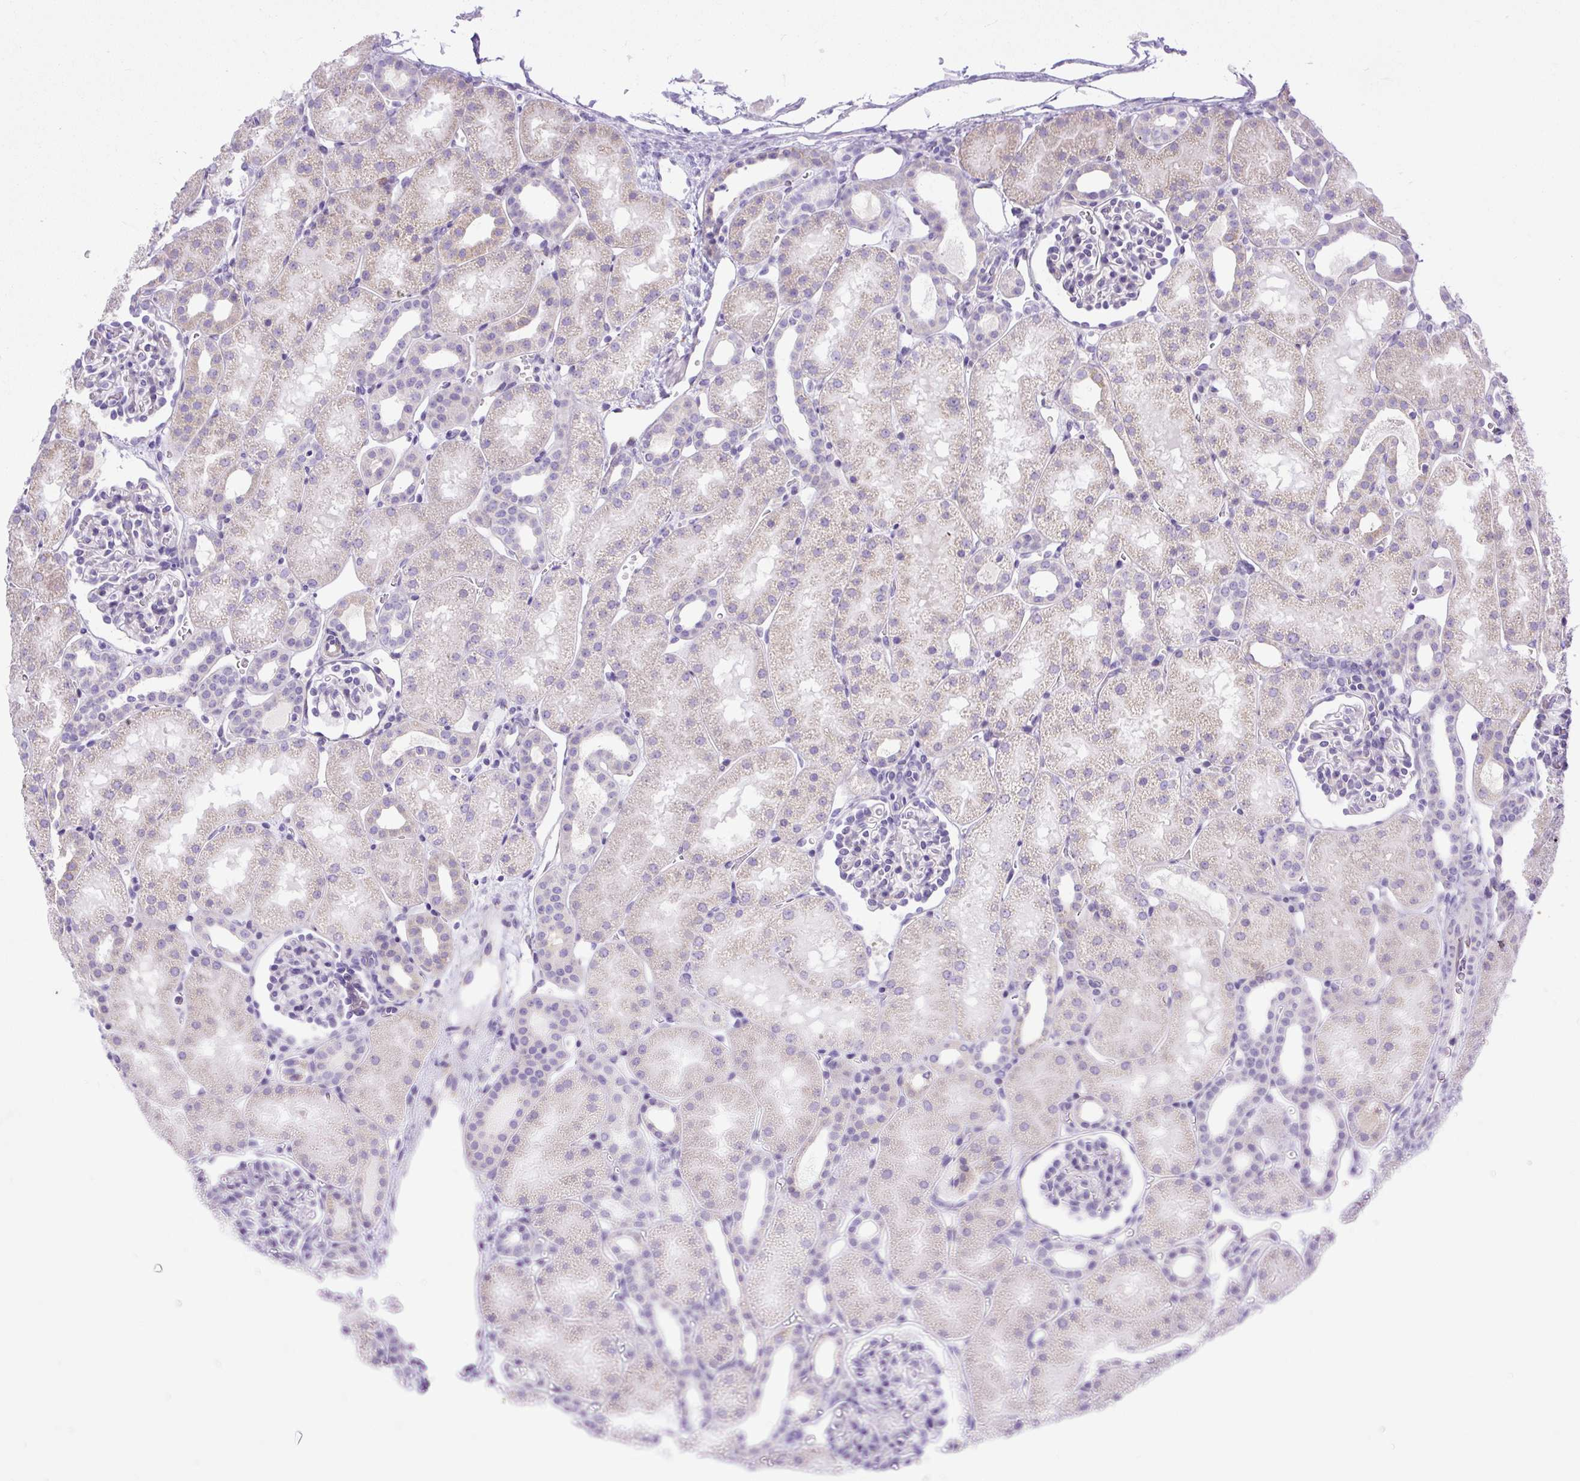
{"staining": {"intensity": "negative", "quantity": "none", "location": "none"}, "tissue": "kidney", "cell_type": "Cells in glomeruli", "image_type": "normal", "snomed": [{"axis": "morphology", "description": "Normal tissue, NOS"}, {"axis": "topography", "description": "Kidney"}], "caption": "This is a photomicrograph of immunohistochemistry staining of normal kidney, which shows no staining in cells in glomeruli.", "gene": "SYBU", "patient": {"sex": "male", "age": 2}}